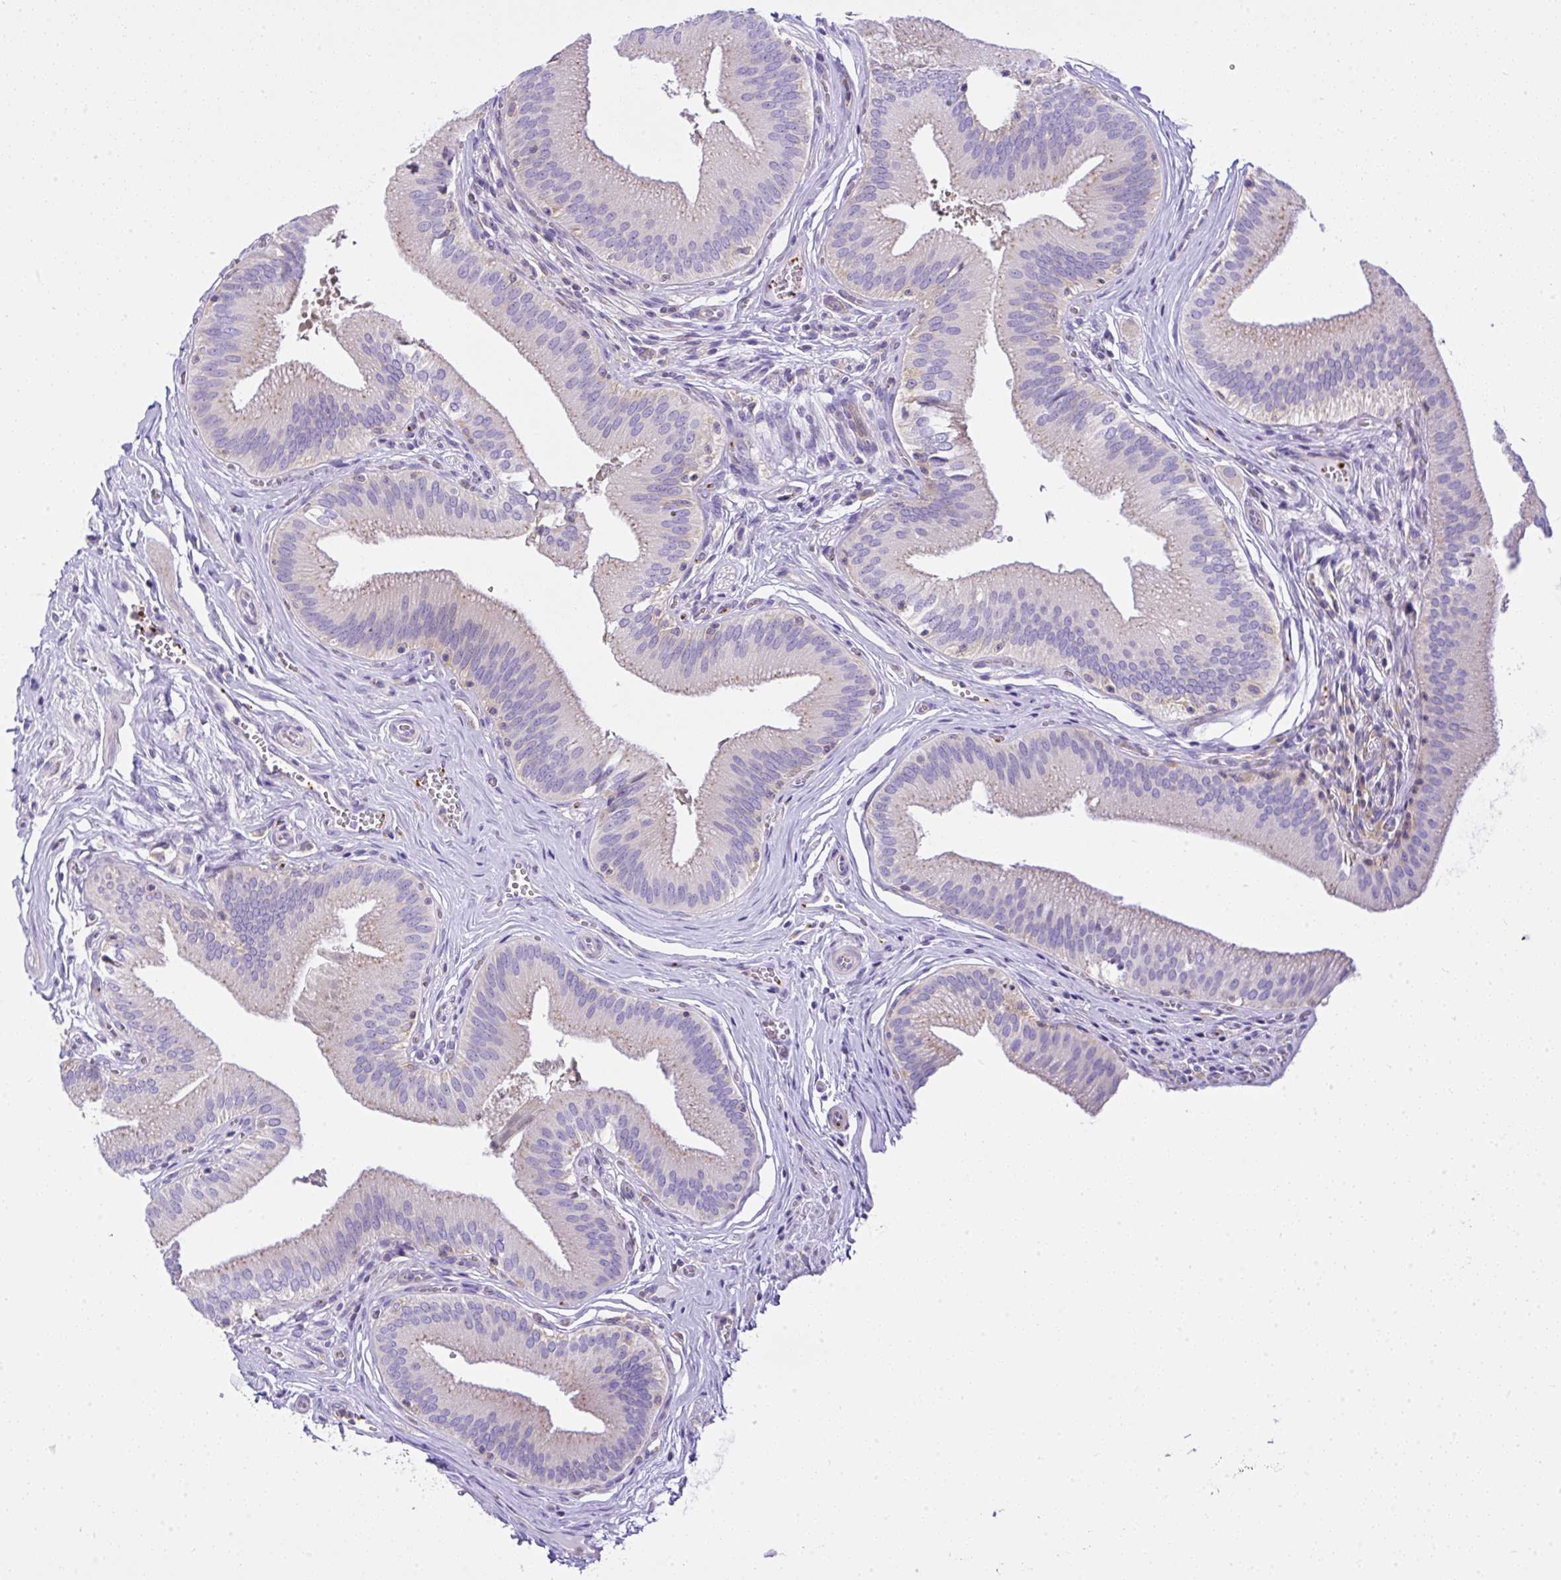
{"staining": {"intensity": "weak", "quantity": "25%-75%", "location": "cytoplasmic/membranous"}, "tissue": "gallbladder", "cell_type": "Glandular cells", "image_type": "normal", "snomed": [{"axis": "morphology", "description": "Normal tissue, NOS"}, {"axis": "topography", "description": "Gallbladder"}], "caption": "Gallbladder stained for a protein (brown) demonstrates weak cytoplasmic/membranous positive expression in about 25%-75% of glandular cells.", "gene": "CCDC142", "patient": {"sex": "male", "age": 17}}